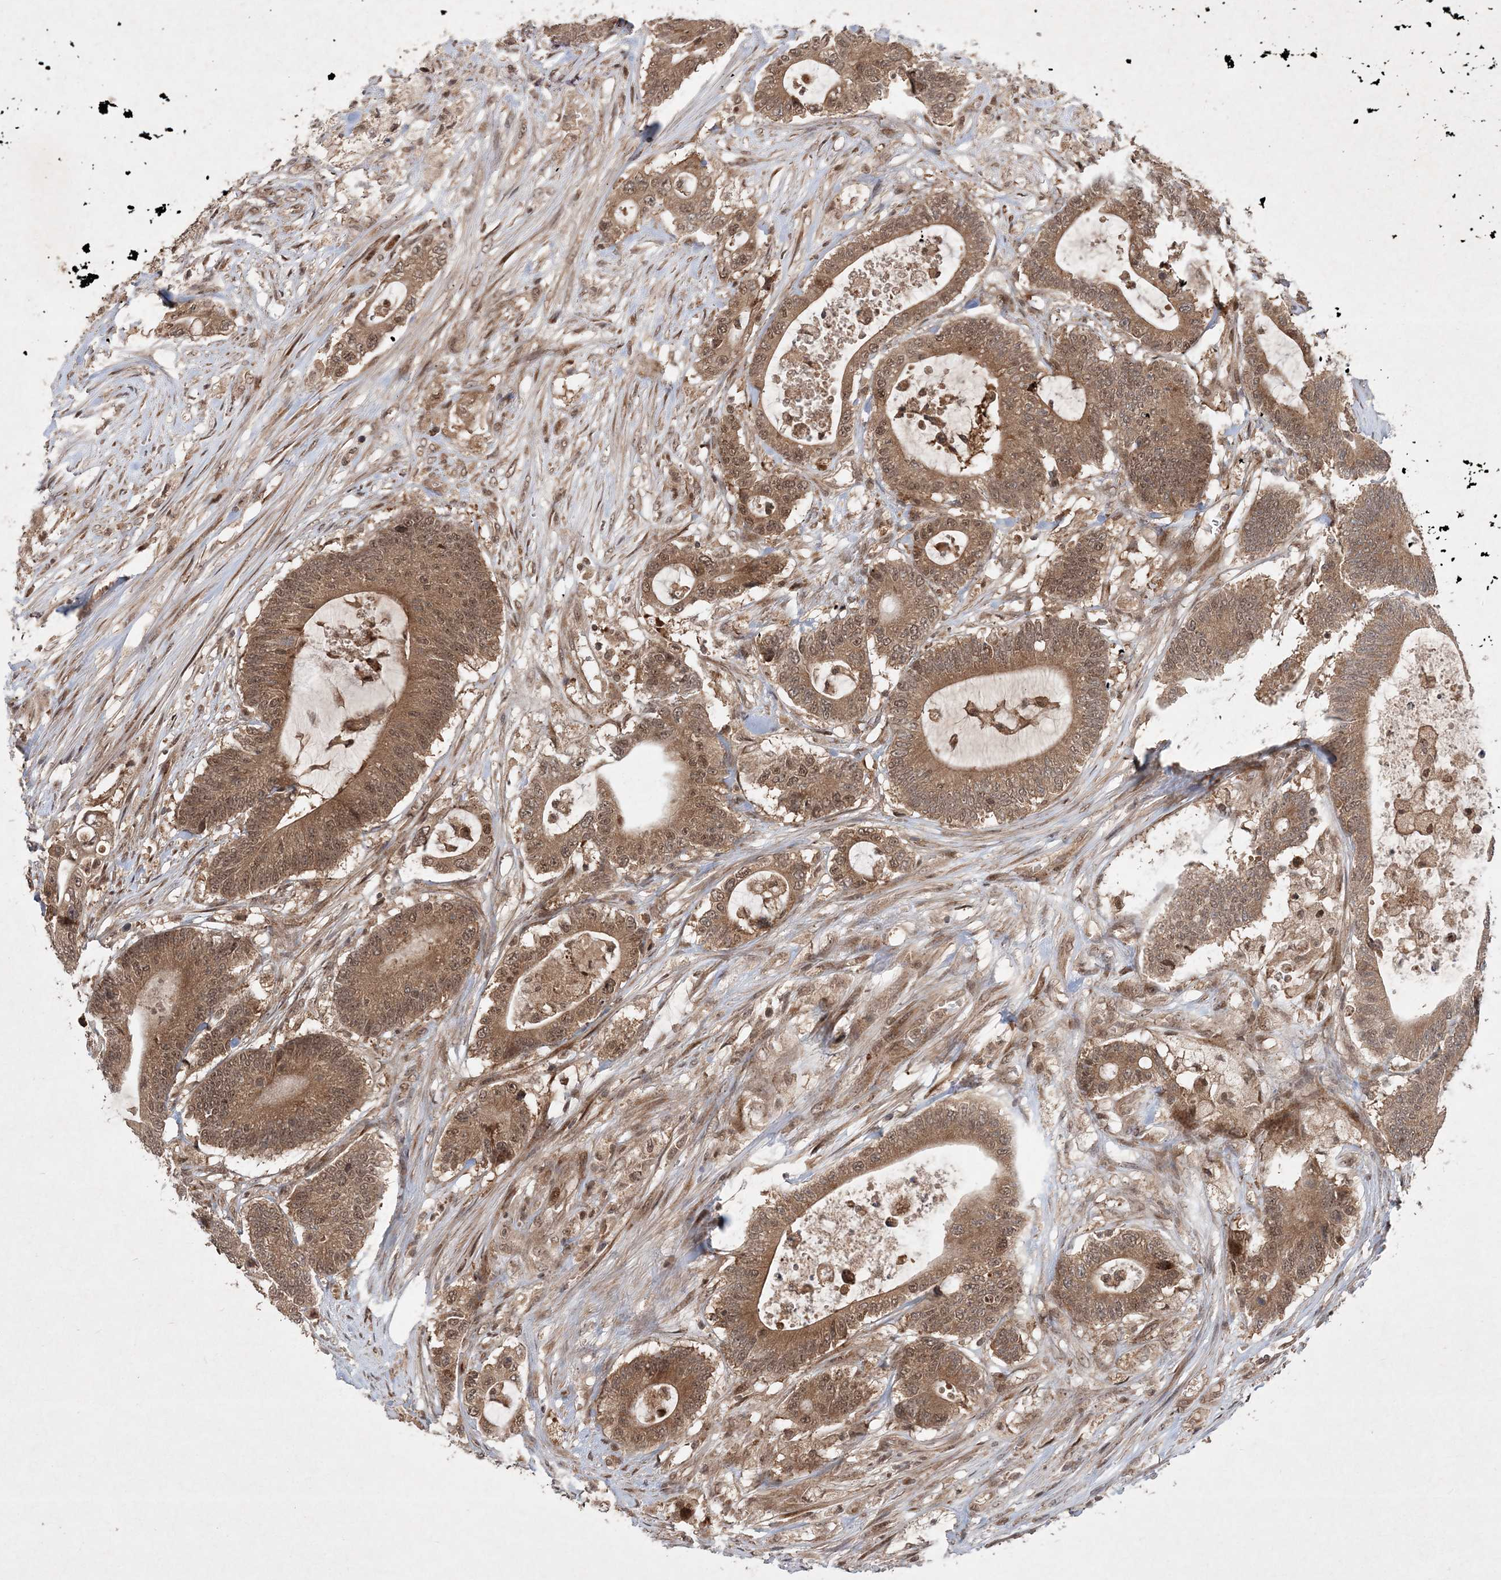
{"staining": {"intensity": "moderate", "quantity": ">75%", "location": "cytoplasmic/membranous,nuclear"}, "tissue": "colorectal cancer", "cell_type": "Tumor cells", "image_type": "cancer", "snomed": [{"axis": "morphology", "description": "Adenocarcinoma, NOS"}, {"axis": "topography", "description": "Colon"}], "caption": "This is an image of IHC staining of adenocarcinoma (colorectal), which shows moderate positivity in the cytoplasmic/membranous and nuclear of tumor cells.", "gene": "UBR3", "patient": {"sex": "female", "age": 84}}